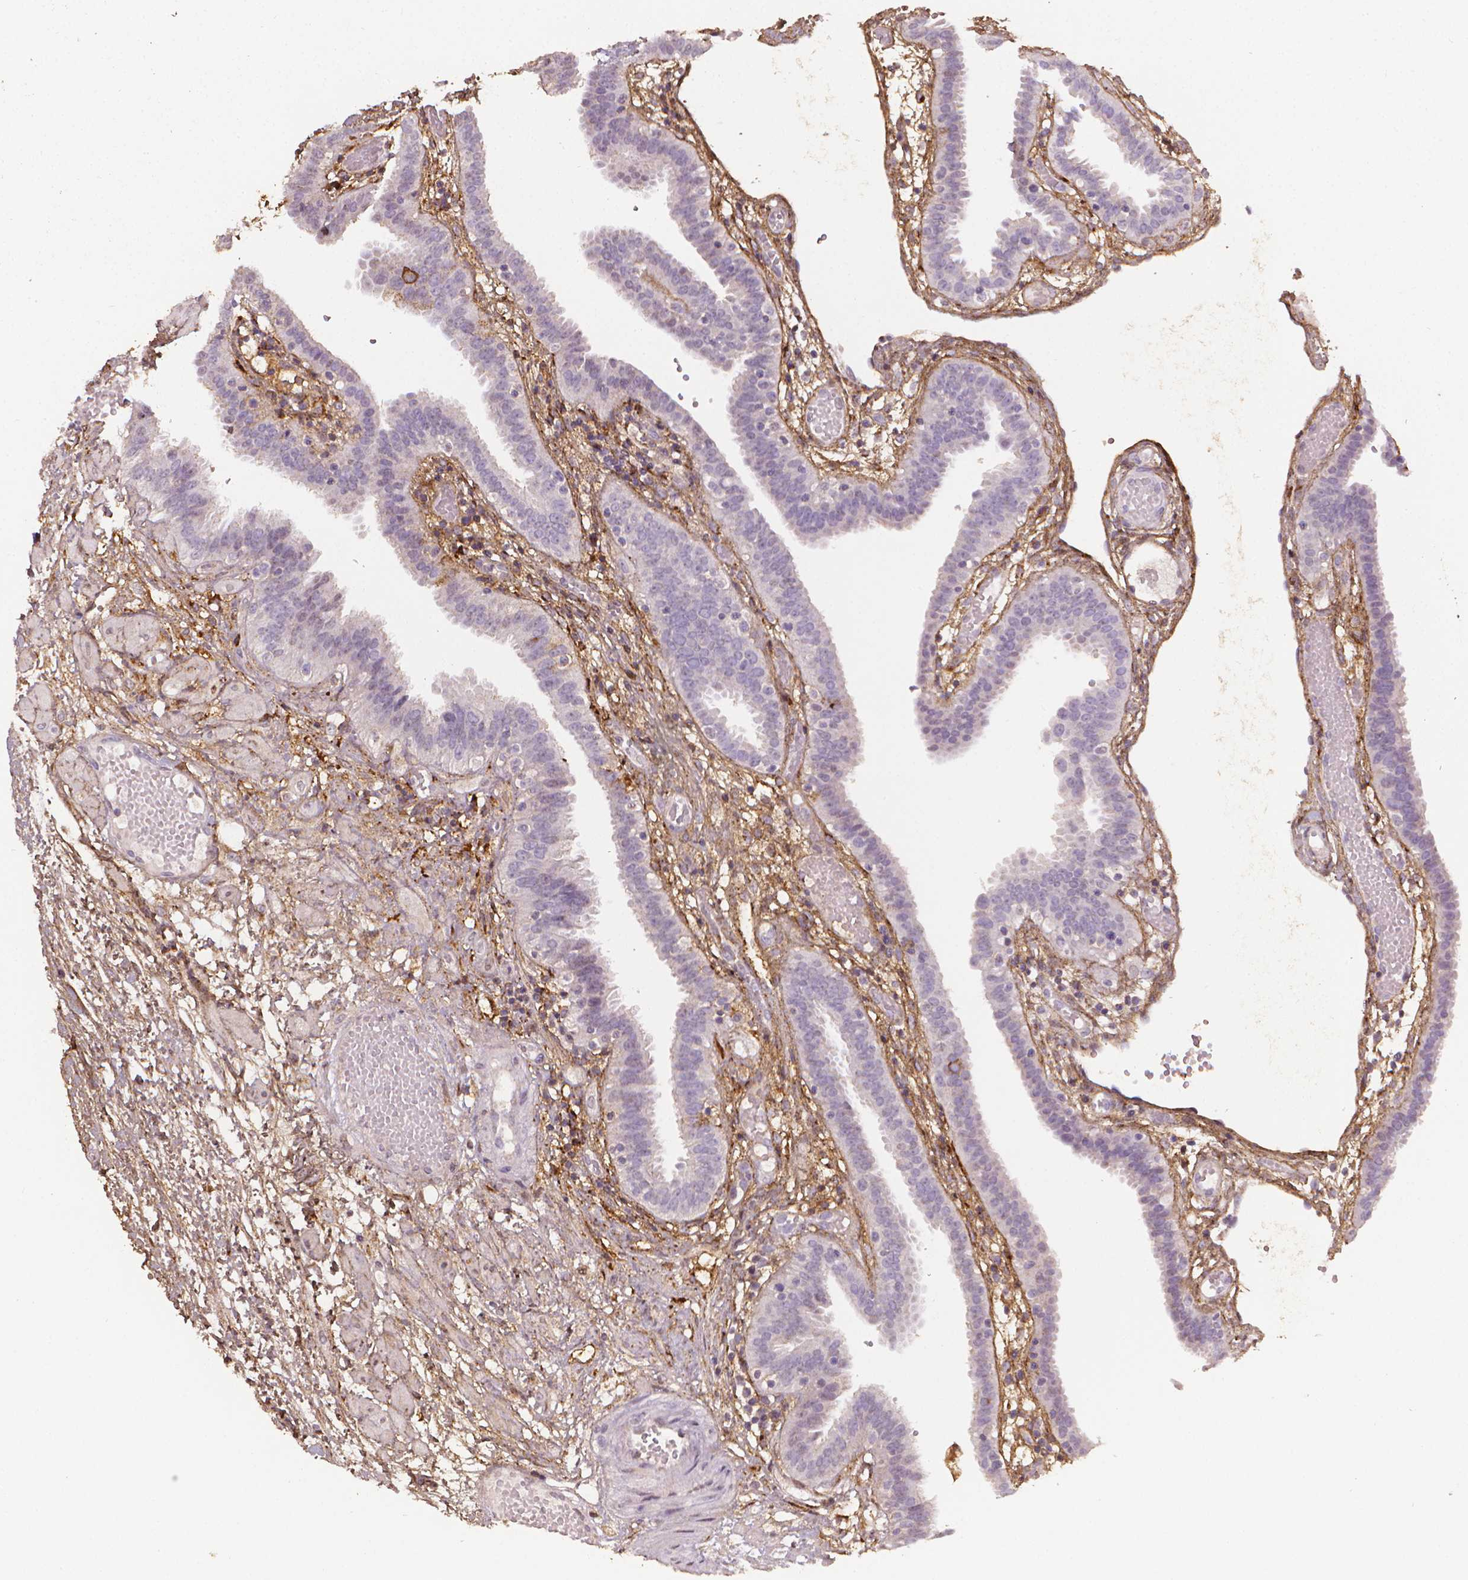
{"staining": {"intensity": "negative", "quantity": "none", "location": "none"}, "tissue": "fallopian tube", "cell_type": "Glandular cells", "image_type": "normal", "snomed": [{"axis": "morphology", "description": "Normal tissue, NOS"}, {"axis": "topography", "description": "Fallopian tube"}], "caption": "The micrograph demonstrates no significant staining in glandular cells of fallopian tube. (DAB IHC visualized using brightfield microscopy, high magnification).", "gene": "DCN", "patient": {"sex": "female", "age": 37}}